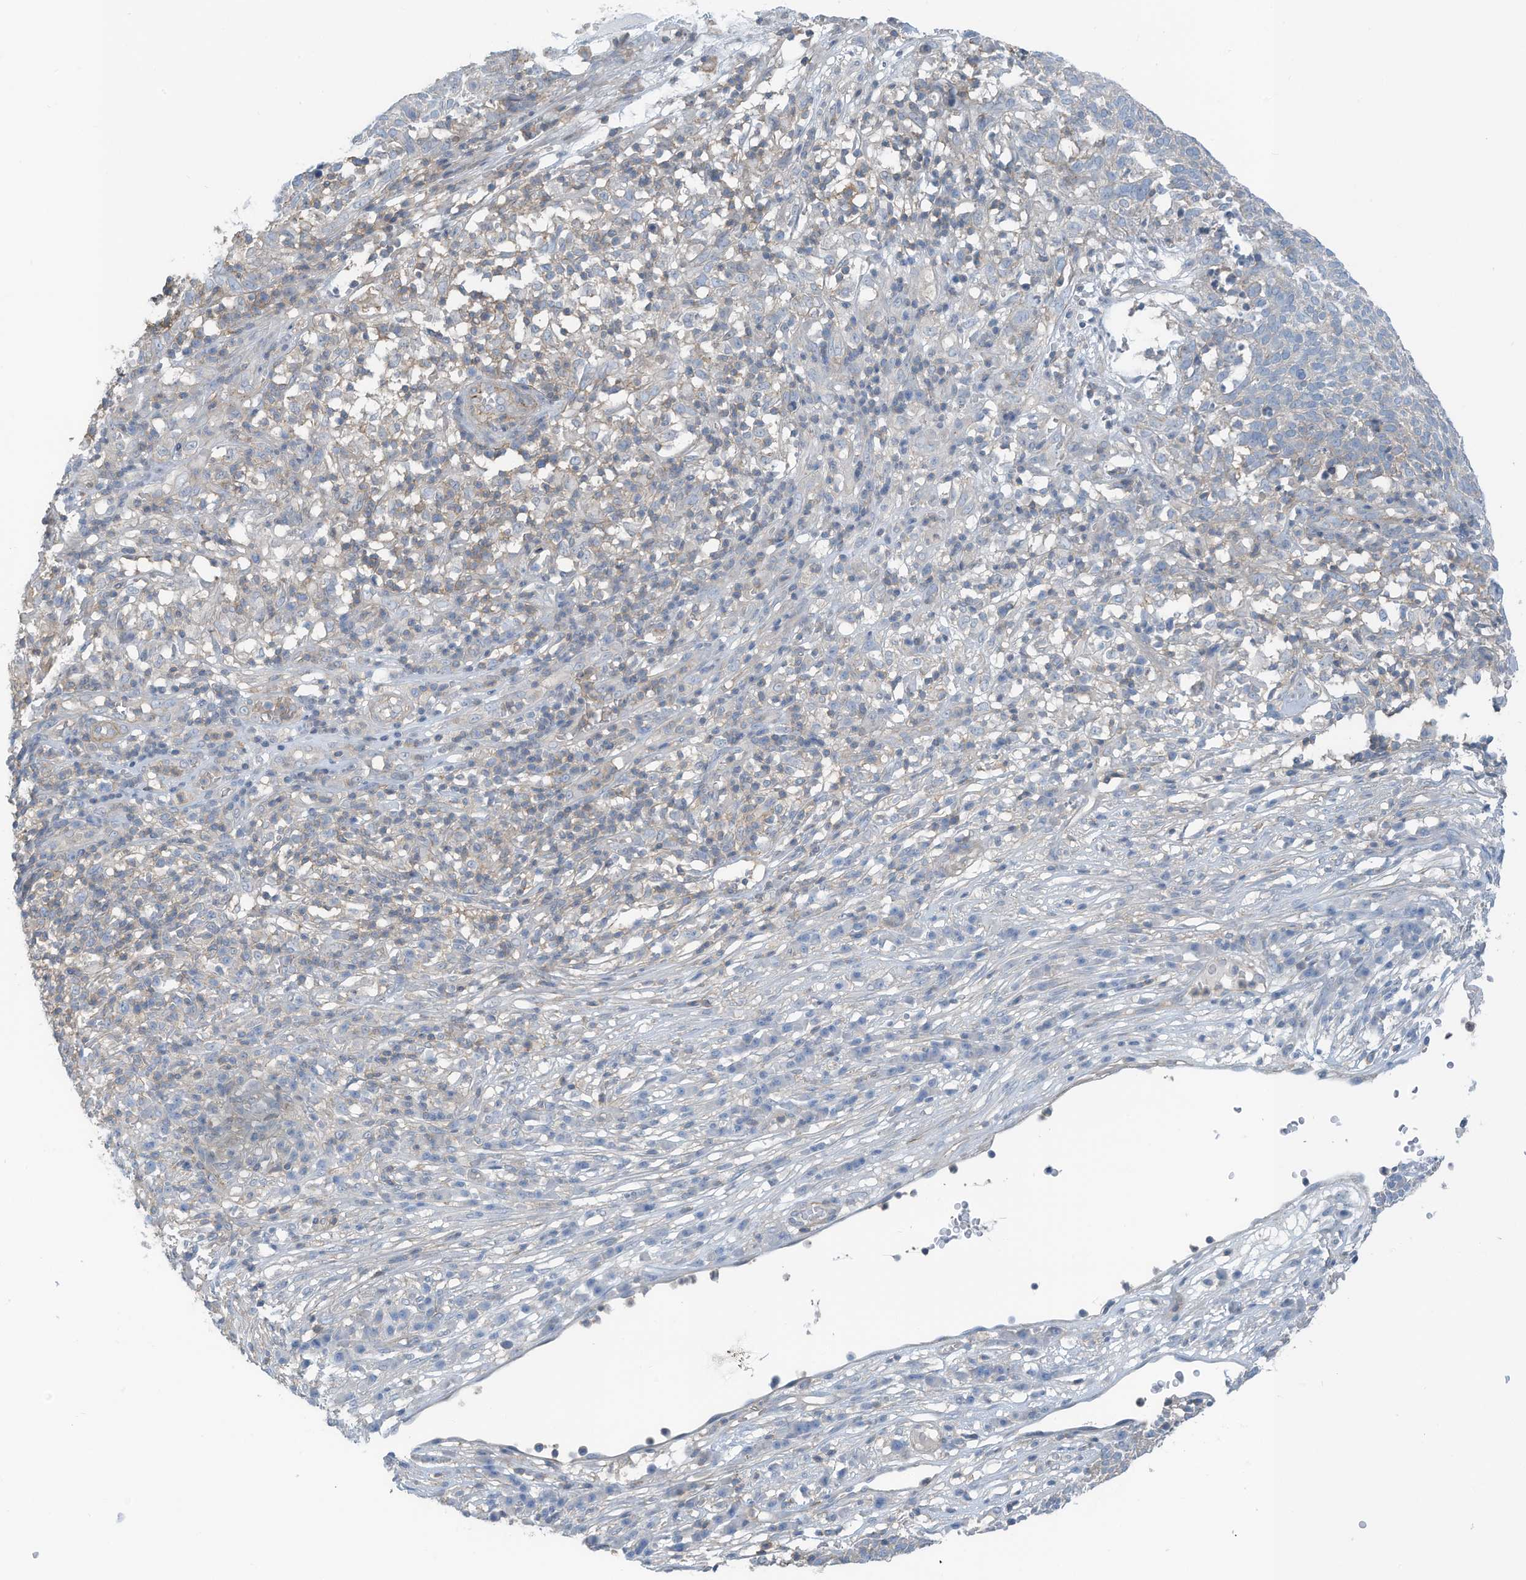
{"staining": {"intensity": "negative", "quantity": "none", "location": "none"}, "tissue": "skin cancer", "cell_type": "Tumor cells", "image_type": "cancer", "snomed": [{"axis": "morphology", "description": "Squamous cell carcinoma, NOS"}, {"axis": "topography", "description": "Skin"}], "caption": "Squamous cell carcinoma (skin) was stained to show a protein in brown. There is no significant expression in tumor cells.", "gene": "ZNF846", "patient": {"sex": "female", "age": 90}}